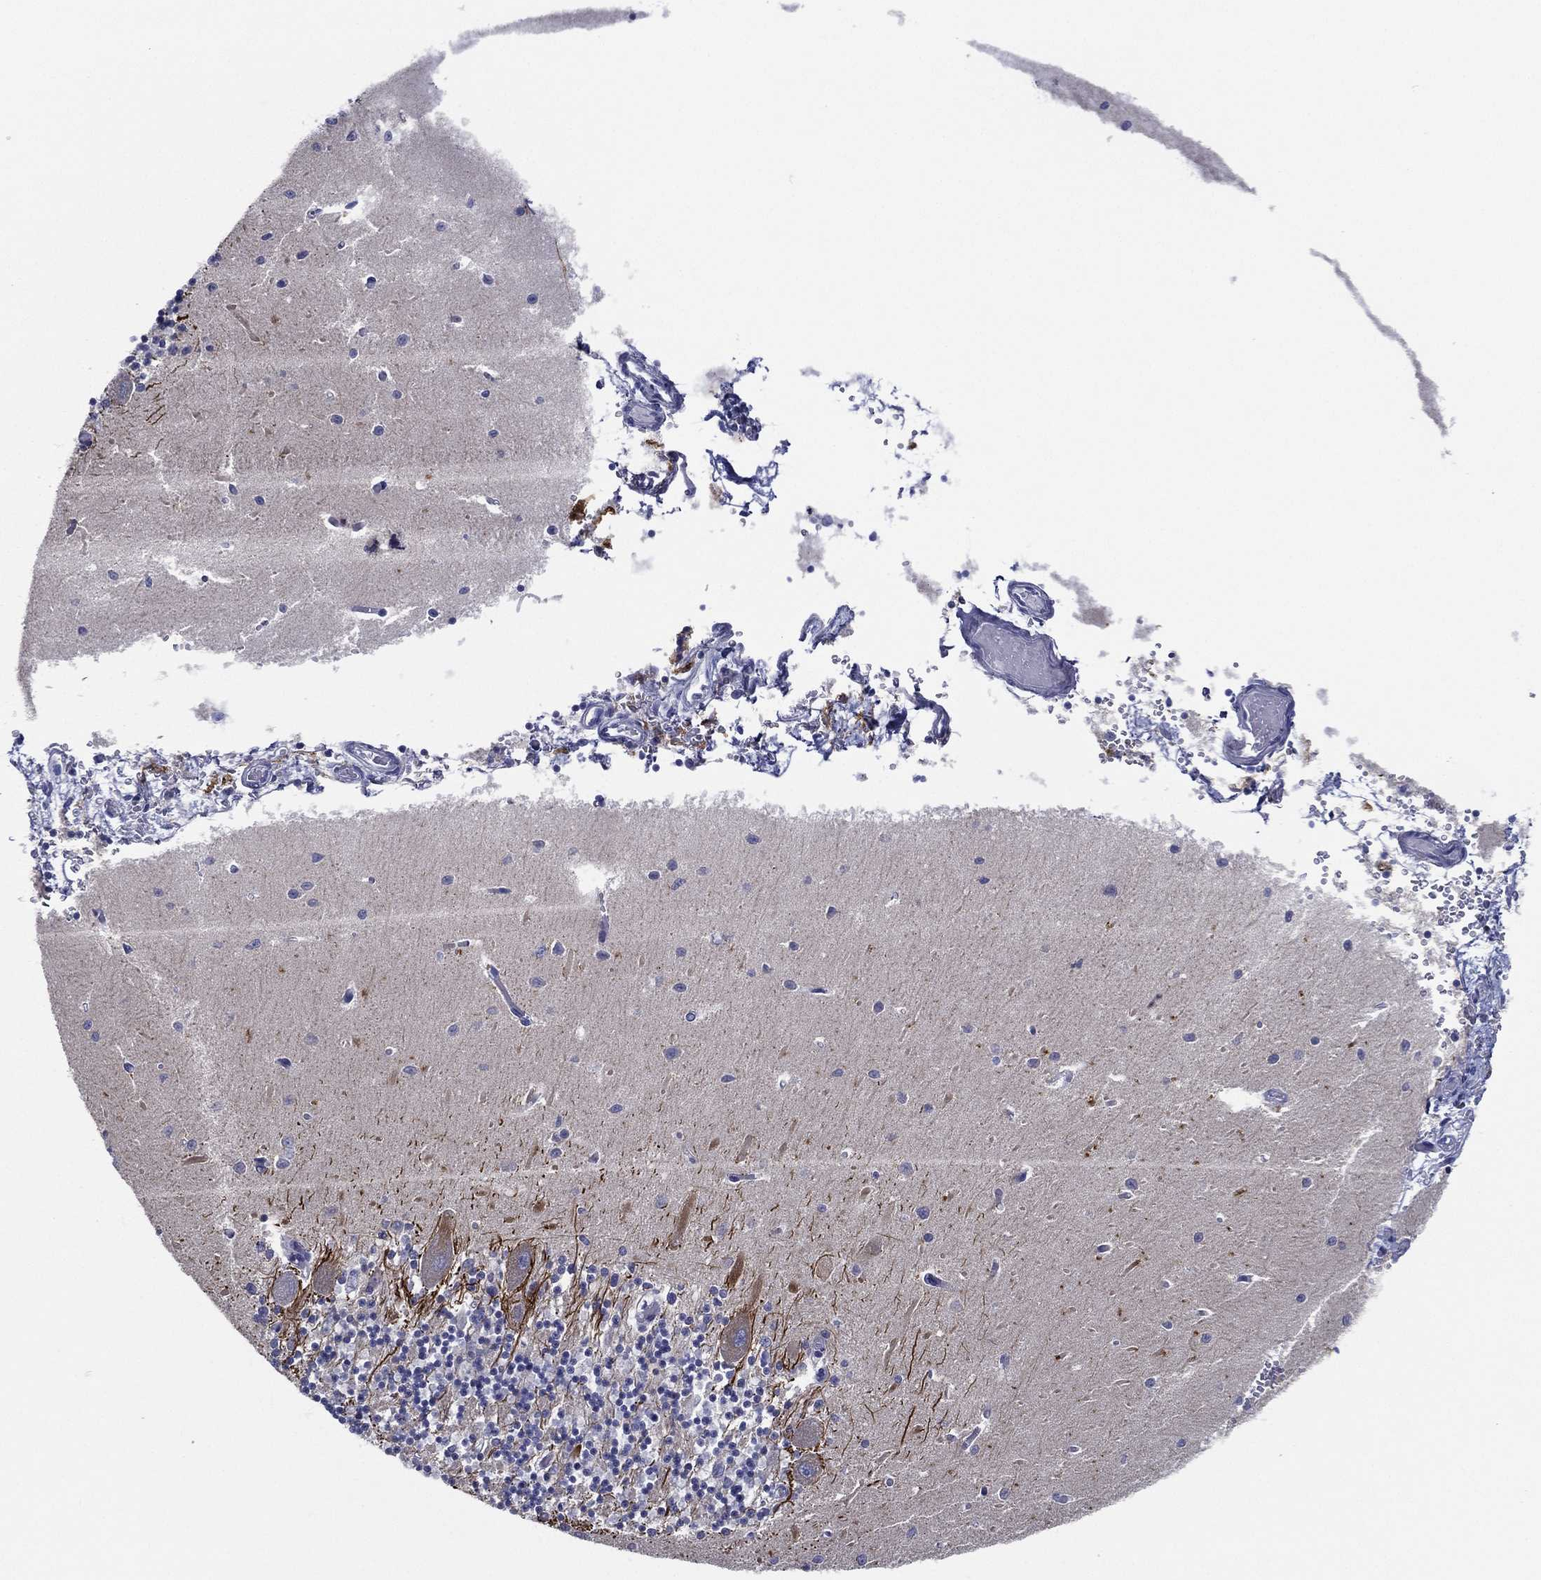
{"staining": {"intensity": "negative", "quantity": "none", "location": "none"}, "tissue": "cerebellum", "cell_type": "Cells in granular layer", "image_type": "normal", "snomed": [{"axis": "morphology", "description": "Normal tissue, NOS"}, {"axis": "topography", "description": "Cerebellum"}], "caption": "This is an immunohistochemistry (IHC) photomicrograph of unremarkable cerebellum. There is no staining in cells in granular layer.", "gene": "SLC13A4", "patient": {"sex": "female", "age": 64}}